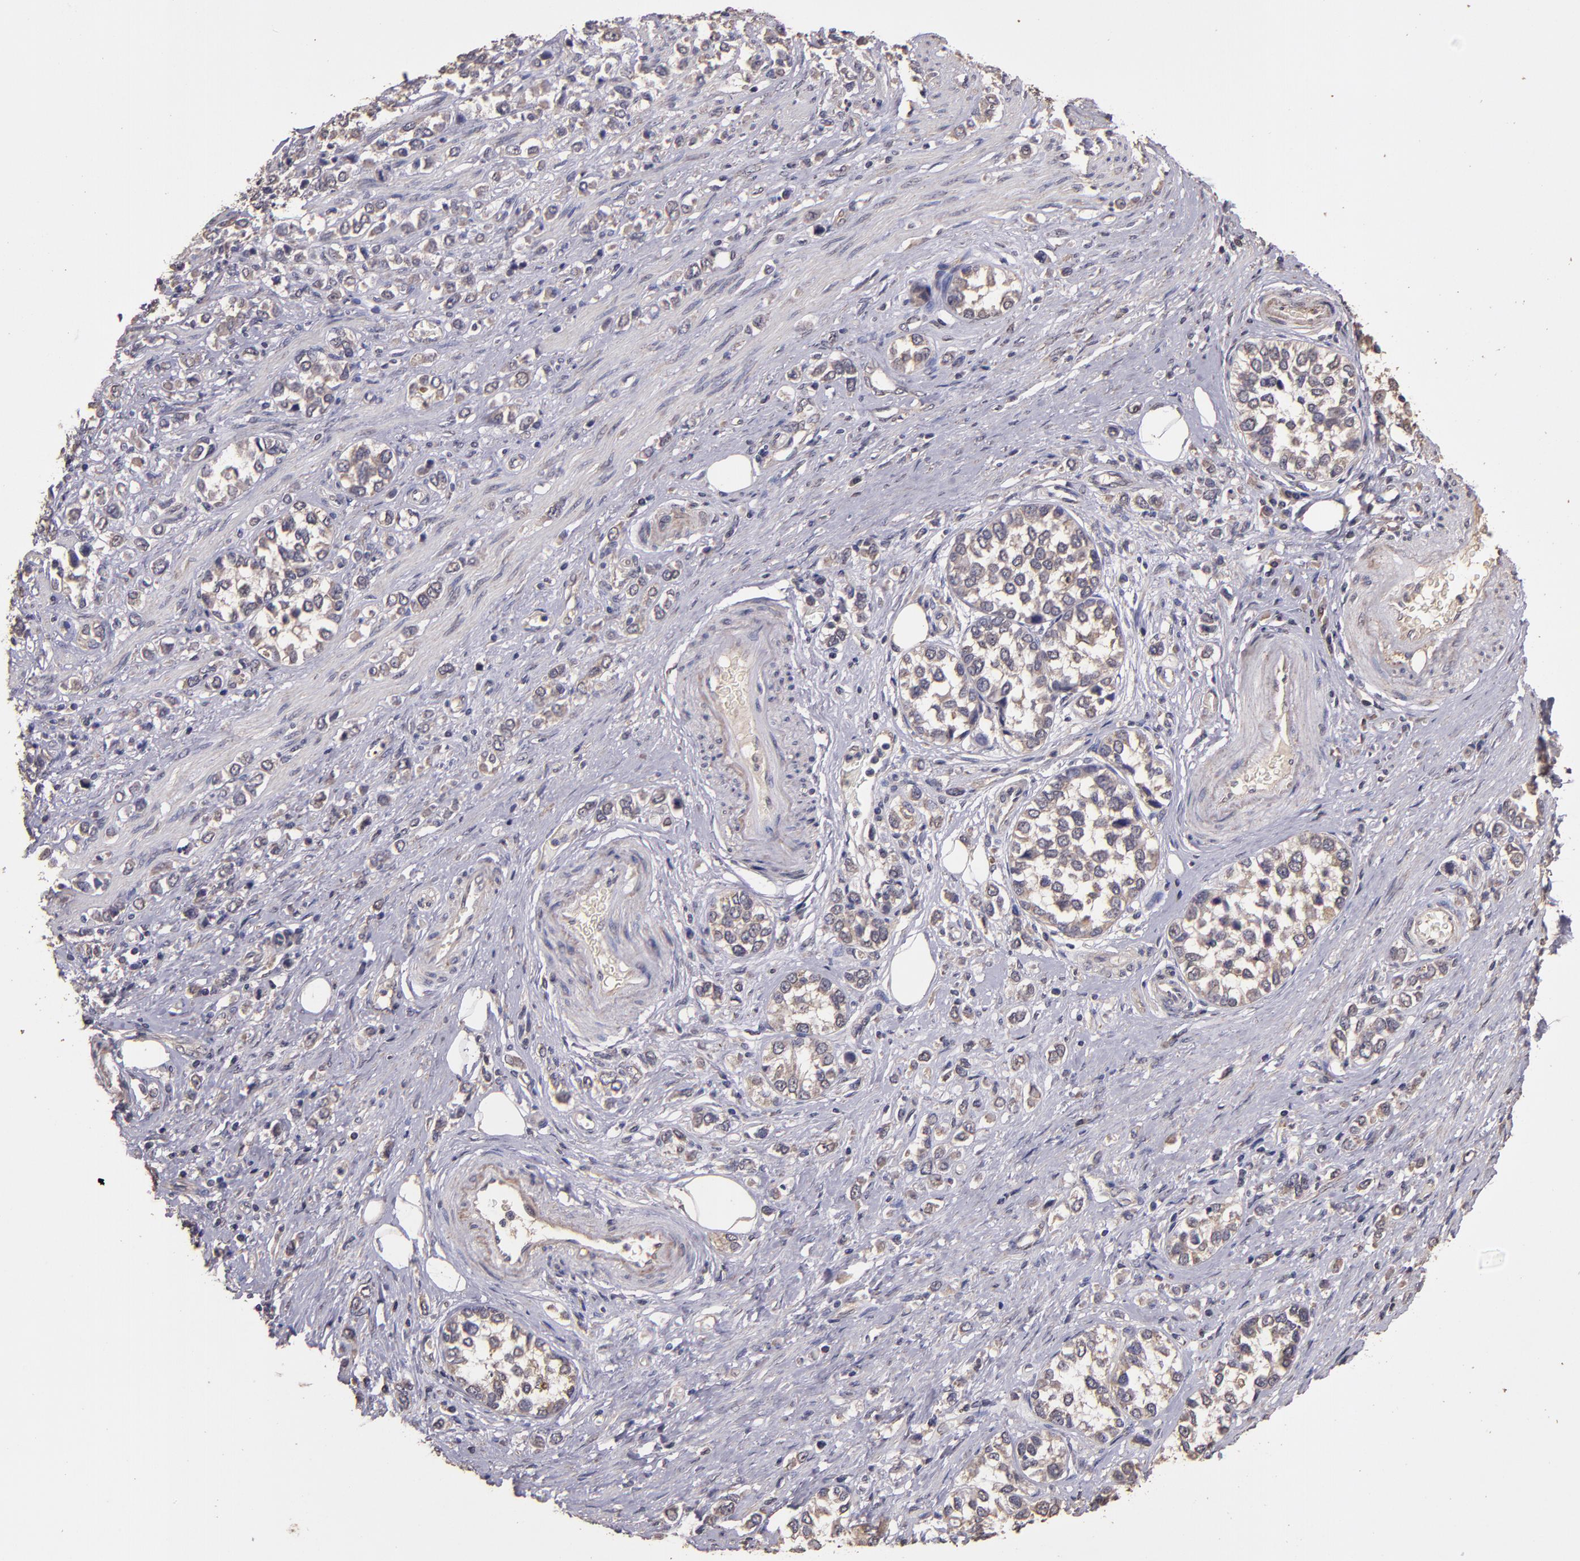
{"staining": {"intensity": "weak", "quantity": ">75%", "location": "cytoplasmic/membranous"}, "tissue": "stomach cancer", "cell_type": "Tumor cells", "image_type": "cancer", "snomed": [{"axis": "morphology", "description": "Adenocarcinoma, NOS"}, {"axis": "topography", "description": "Stomach, upper"}], "caption": "There is low levels of weak cytoplasmic/membranous staining in tumor cells of stomach cancer, as demonstrated by immunohistochemical staining (brown color).", "gene": "HECTD1", "patient": {"sex": "male", "age": 76}}